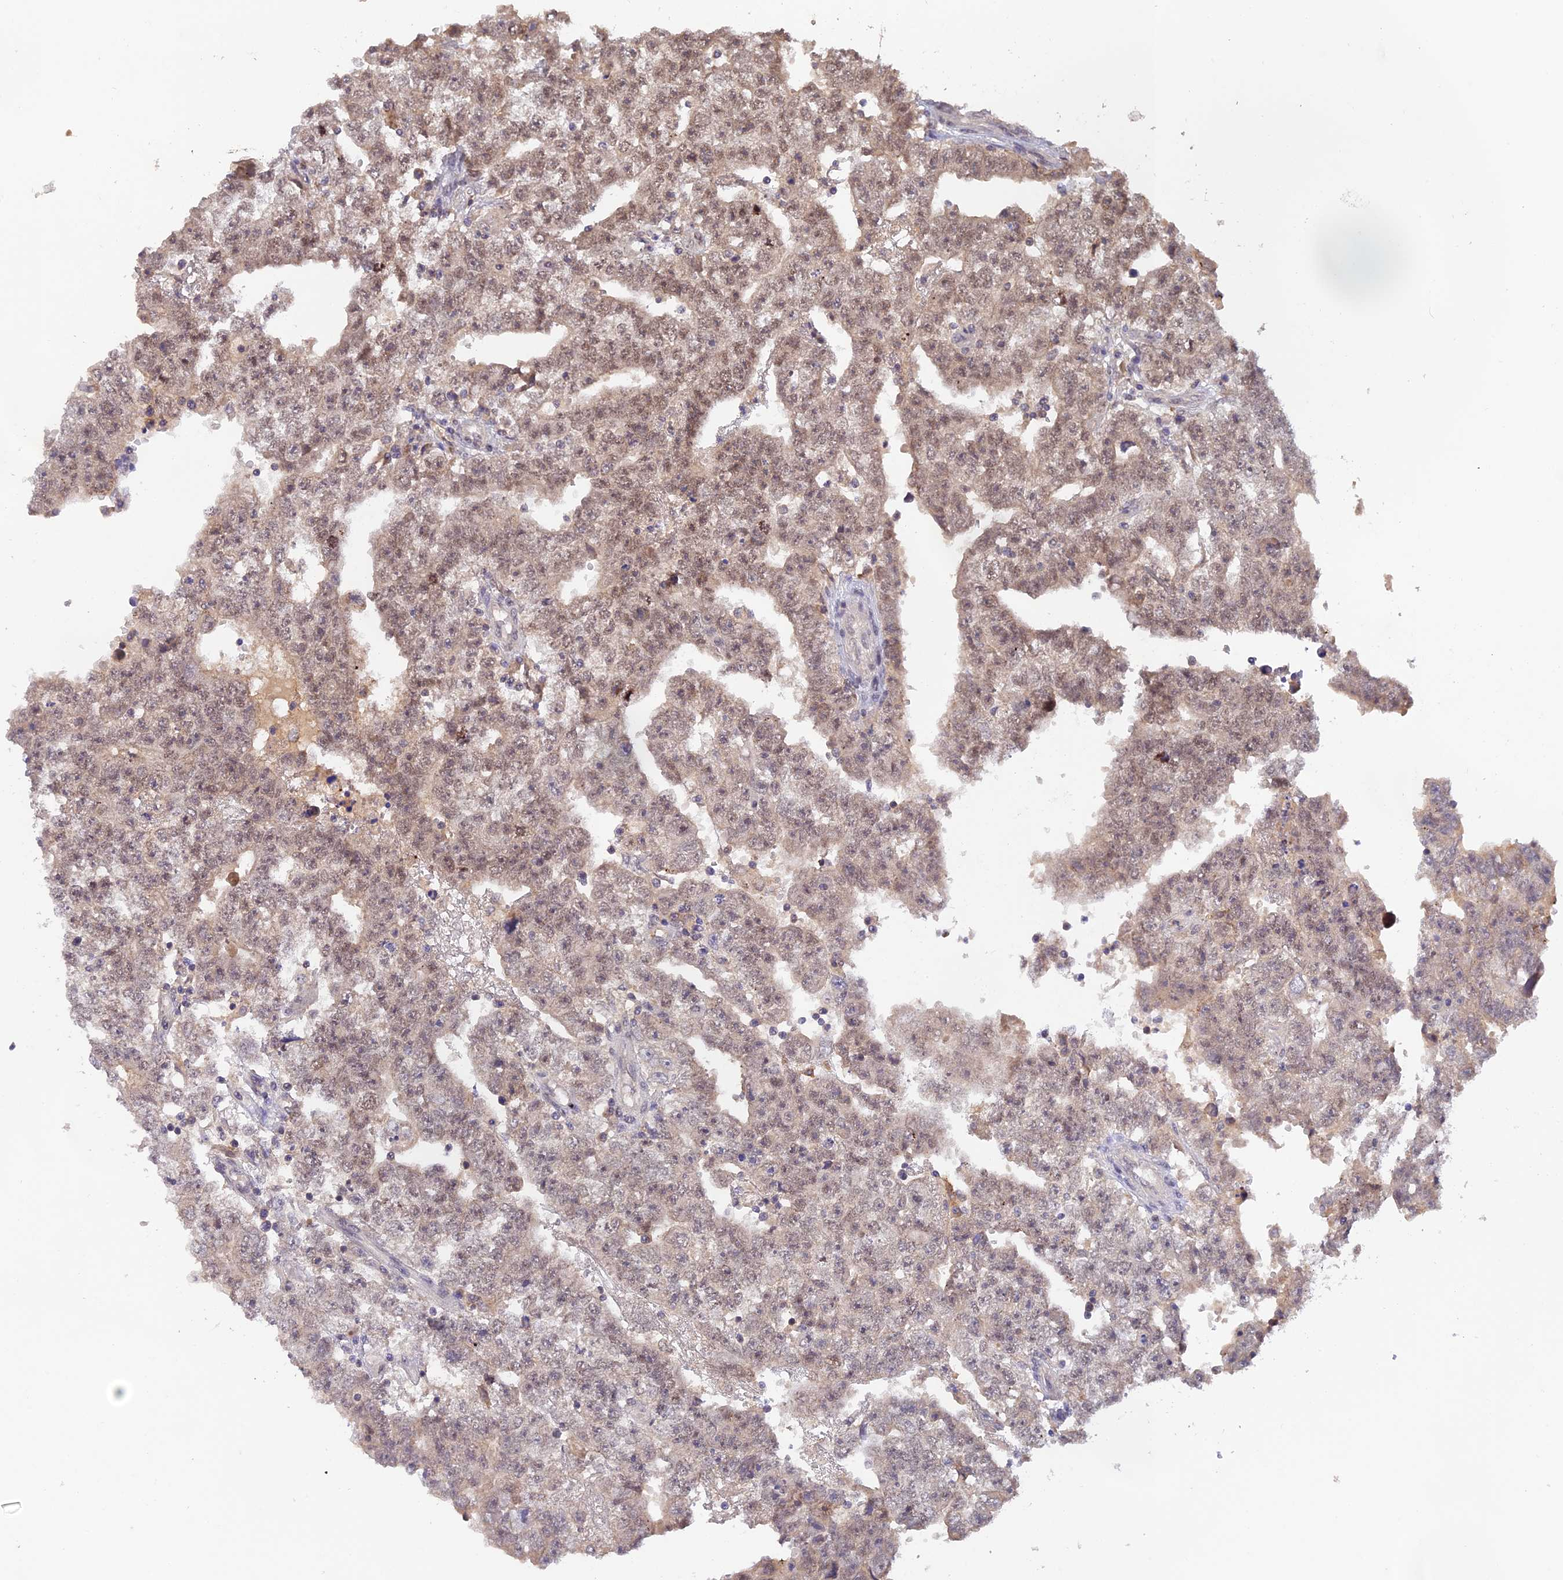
{"staining": {"intensity": "moderate", "quantity": "25%-75%", "location": "nuclear"}, "tissue": "testis cancer", "cell_type": "Tumor cells", "image_type": "cancer", "snomed": [{"axis": "morphology", "description": "Carcinoma, Embryonal, NOS"}, {"axis": "topography", "description": "Testis"}], "caption": "Protein staining displays moderate nuclear positivity in approximately 25%-75% of tumor cells in embryonal carcinoma (testis). The staining was performed using DAB (3,3'-diaminobenzidine) to visualize the protein expression in brown, while the nuclei were stained in blue with hematoxylin (Magnification: 20x).", "gene": "ZNF436", "patient": {"sex": "male", "age": 25}}